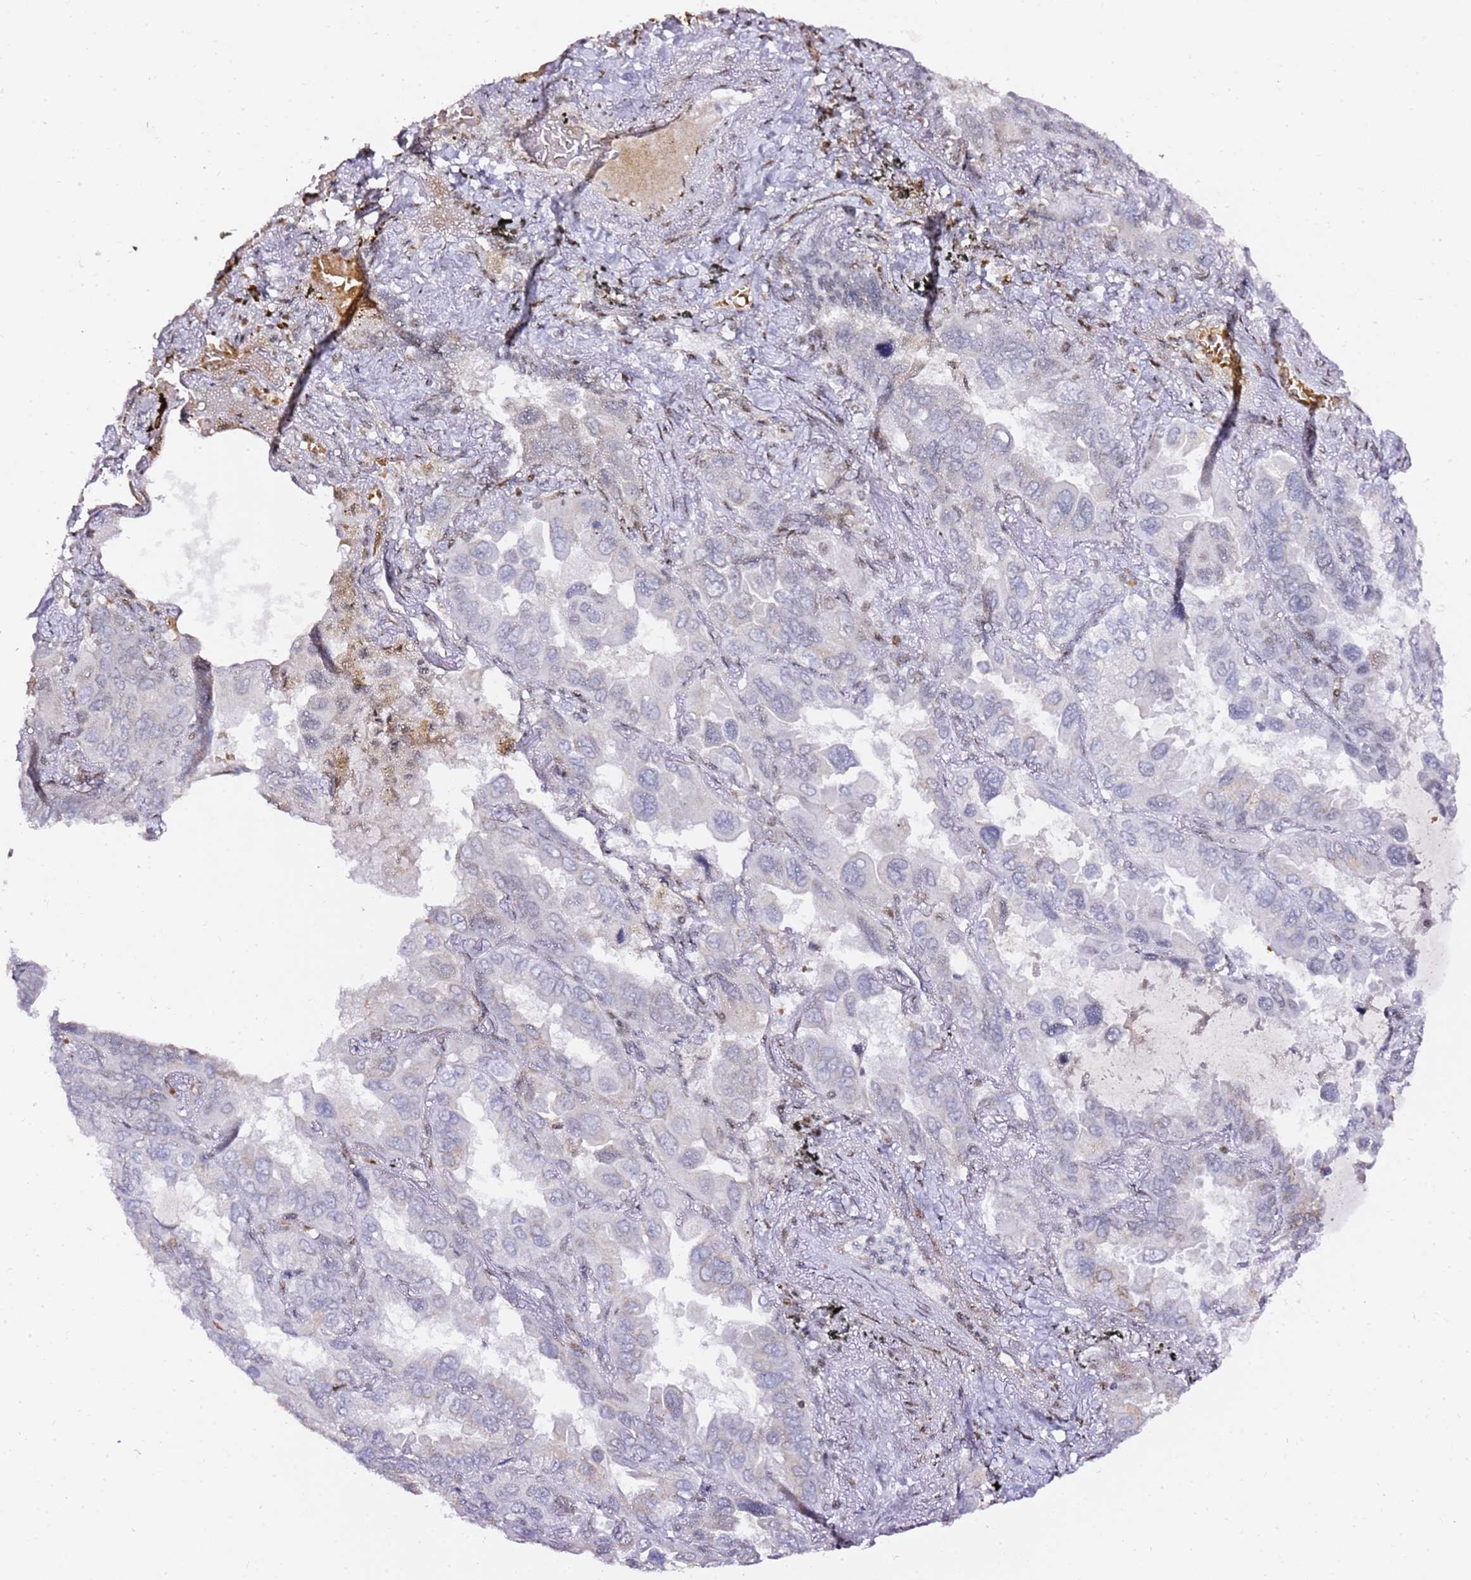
{"staining": {"intensity": "negative", "quantity": "none", "location": "none"}, "tissue": "lung cancer", "cell_type": "Tumor cells", "image_type": "cancer", "snomed": [{"axis": "morphology", "description": "Adenocarcinoma, NOS"}, {"axis": "topography", "description": "Lung"}], "caption": "Lung cancer (adenocarcinoma) was stained to show a protein in brown. There is no significant positivity in tumor cells.", "gene": "GBP2", "patient": {"sex": "male", "age": 64}}